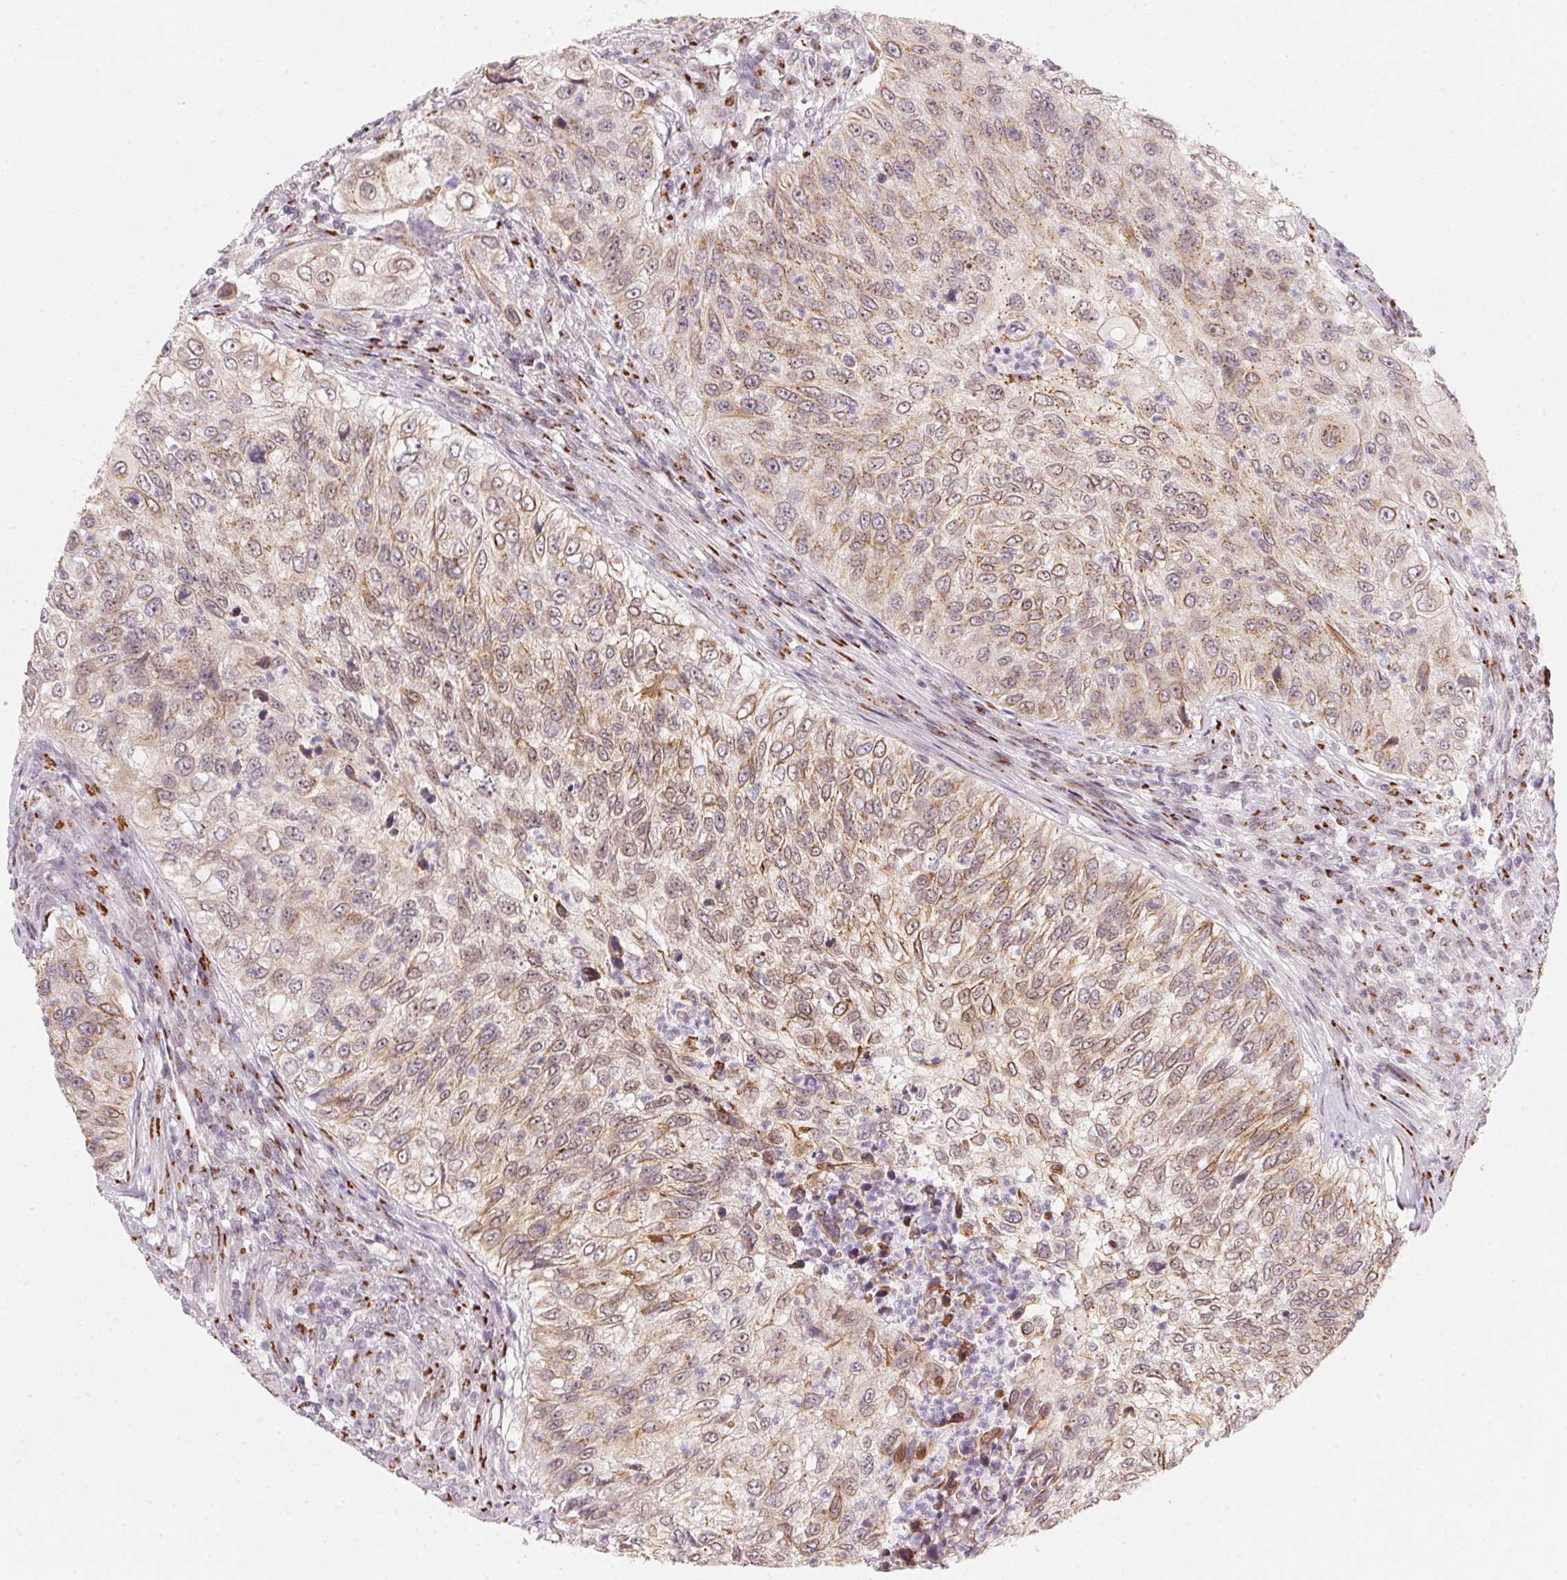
{"staining": {"intensity": "moderate", "quantity": ">75%", "location": "cytoplasmic/membranous"}, "tissue": "urothelial cancer", "cell_type": "Tumor cells", "image_type": "cancer", "snomed": [{"axis": "morphology", "description": "Urothelial carcinoma, High grade"}, {"axis": "topography", "description": "Urinary bladder"}], "caption": "Urothelial cancer was stained to show a protein in brown. There is medium levels of moderate cytoplasmic/membranous positivity in approximately >75% of tumor cells. Using DAB (3,3'-diaminobenzidine) (brown) and hematoxylin (blue) stains, captured at high magnification using brightfield microscopy.", "gene": "RAB22A", "patient": {"sex": "female", "age": 60}}